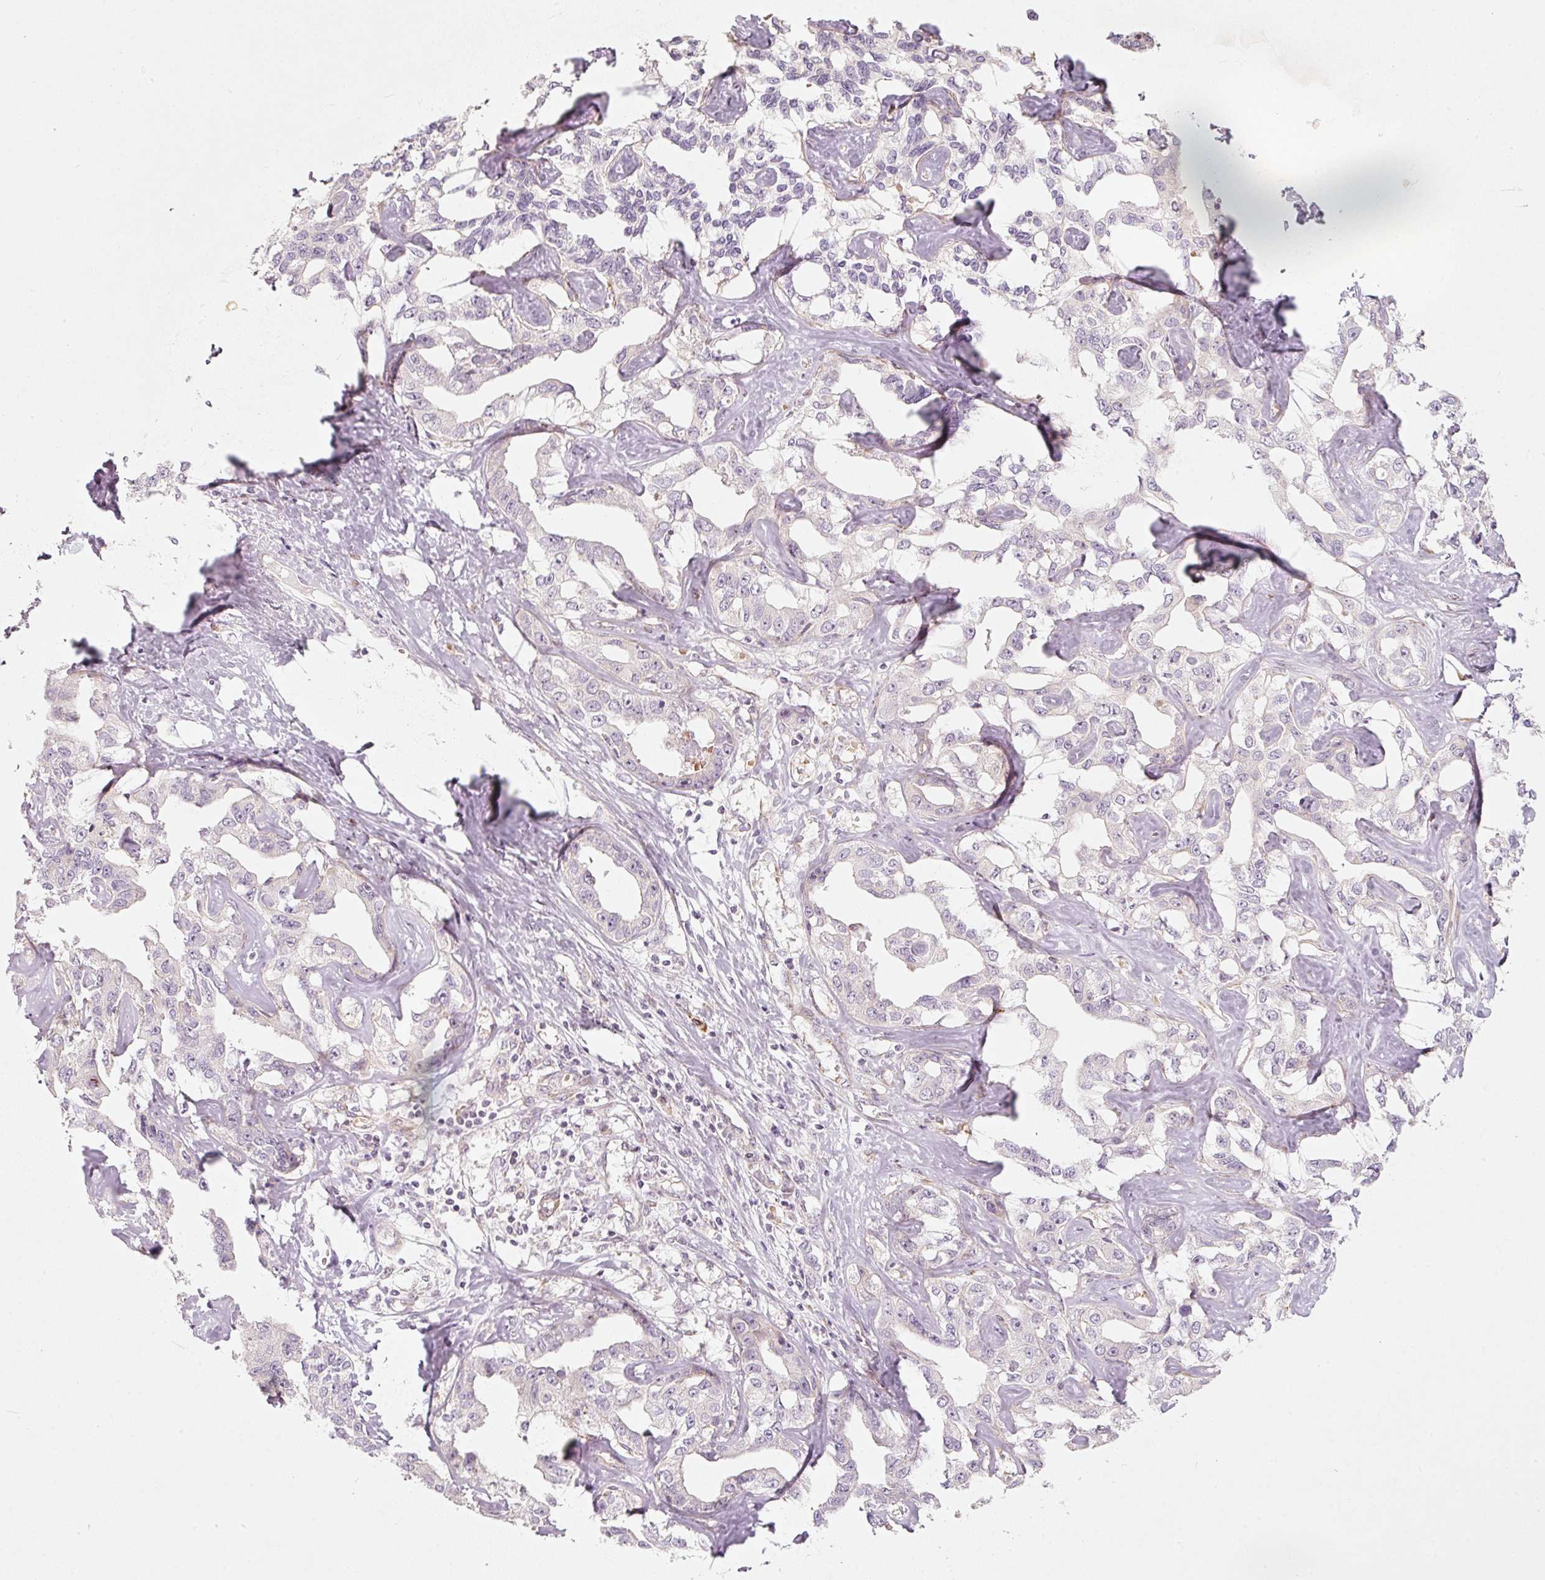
{"staining": {"intensity": "negative", "quantity": "none", "location": "none"}, "tissue": "liver cancer", "cell_type": "Tumor cells", "image_type": "cancer", "snomed": [{"axis": "morphology", "description": "Cholangiocarcinoma"}, {"axis": "topography", "description": "Liver"}], "caption": "This micrograph is of liver cancer stained with IHC to label a protein in brown with the nuclei are counter-stained blue. There is no positivity in tumor cells.", "gene": "KCNQ1", "patient": {"sex": "male", "age": 59}}